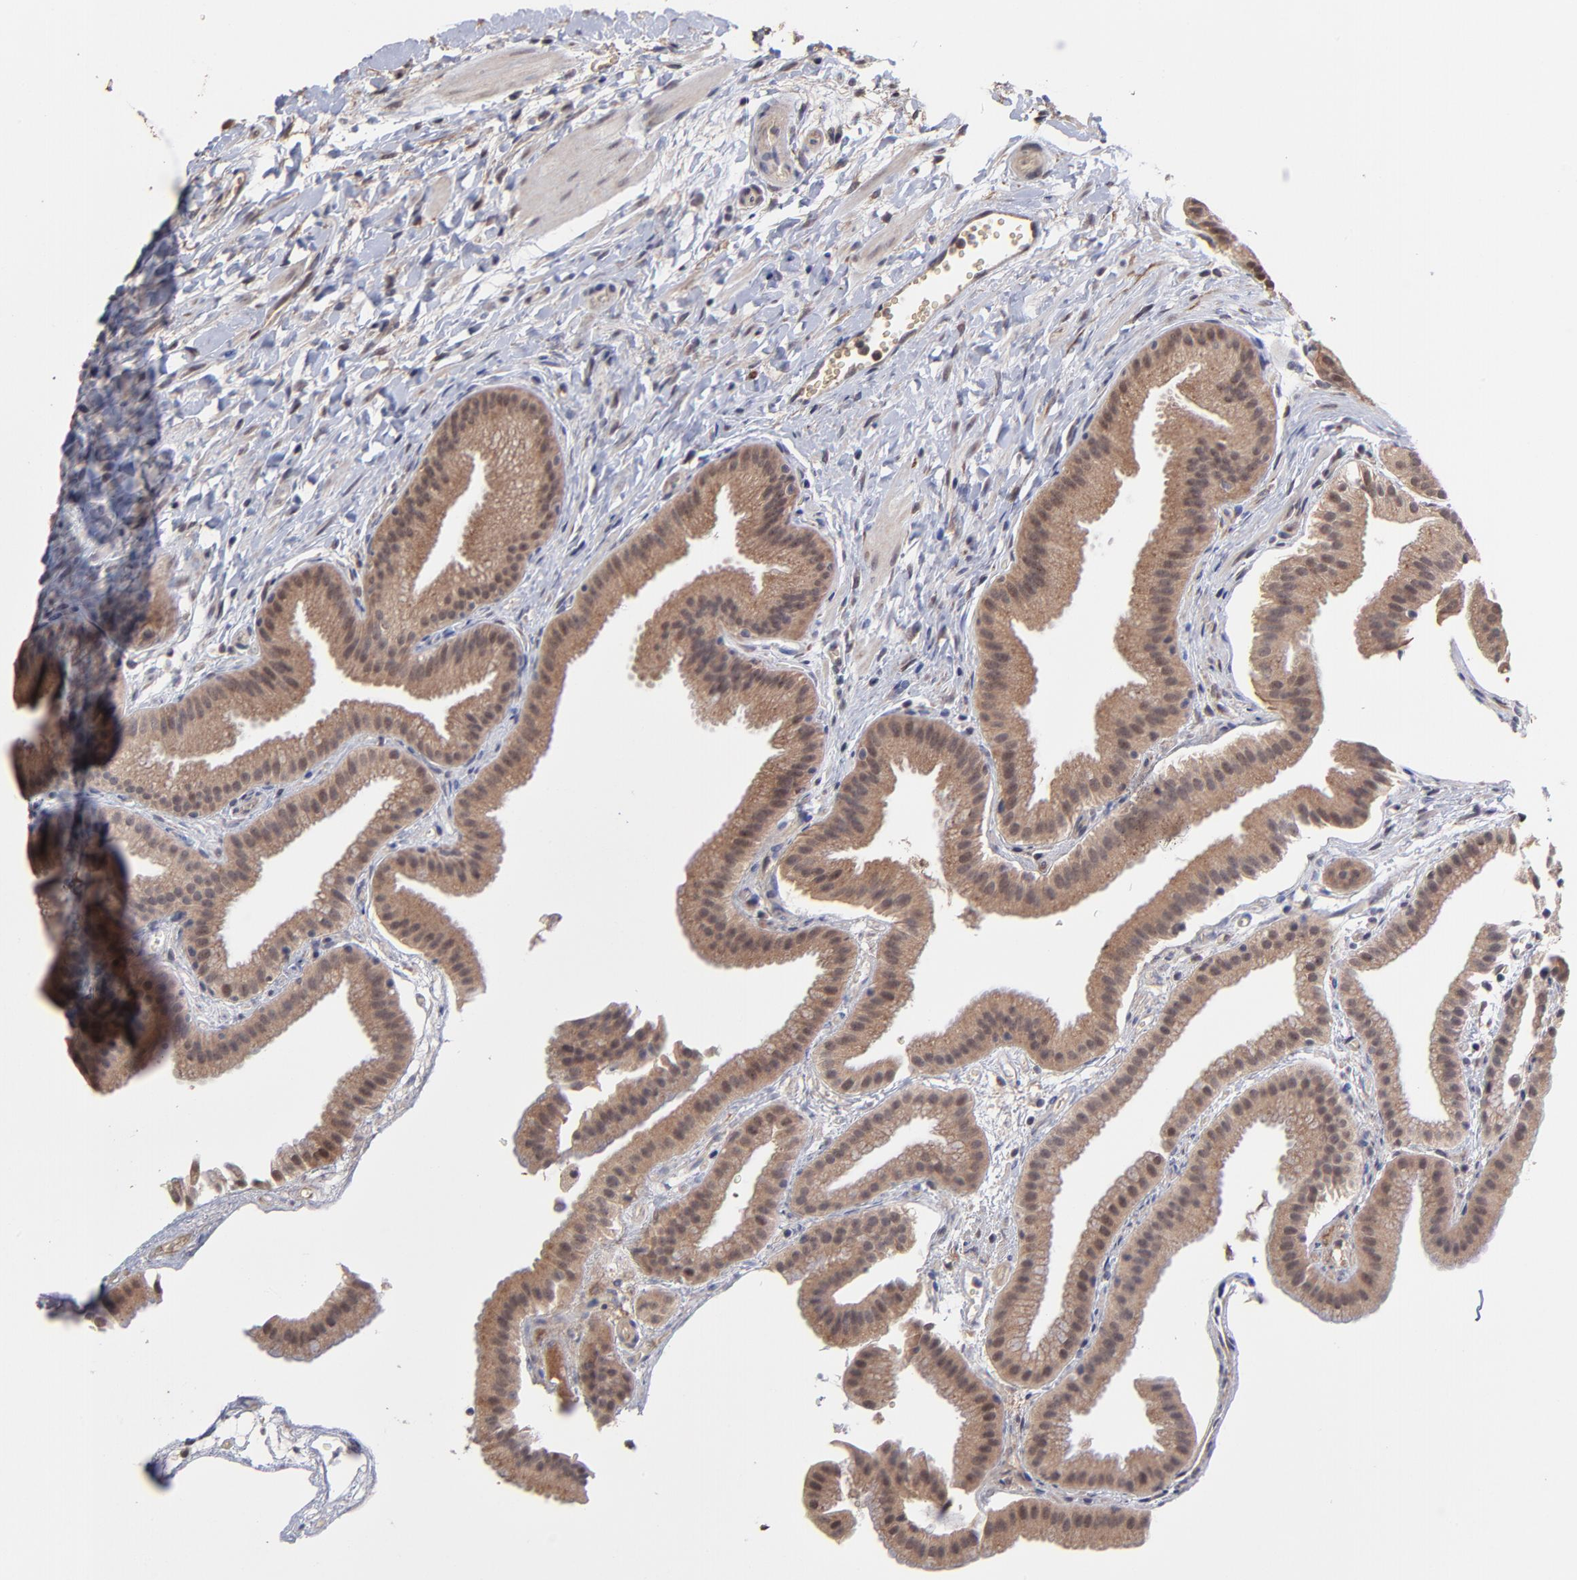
{"staining": {"intensity": "strong", "quantity": ">75%", "location": "cytoplasmic/membranous"}, "tissue": "gallbladder", "cell_type": "Glandular cells", "image_type": "normal", "snomed": [{"axis": "morphology", "description": "Normal tissue, NOS"}, {"axis": "topography", "description": "Gallbladder"}], "caption": "Glandular cells demonstrate high levels of strong cytoplasmic/membranous staining in about >75% of cells in benign gallbladder.", "gene": "CHL1", "patient": {"sex": "female", "age": 63}}